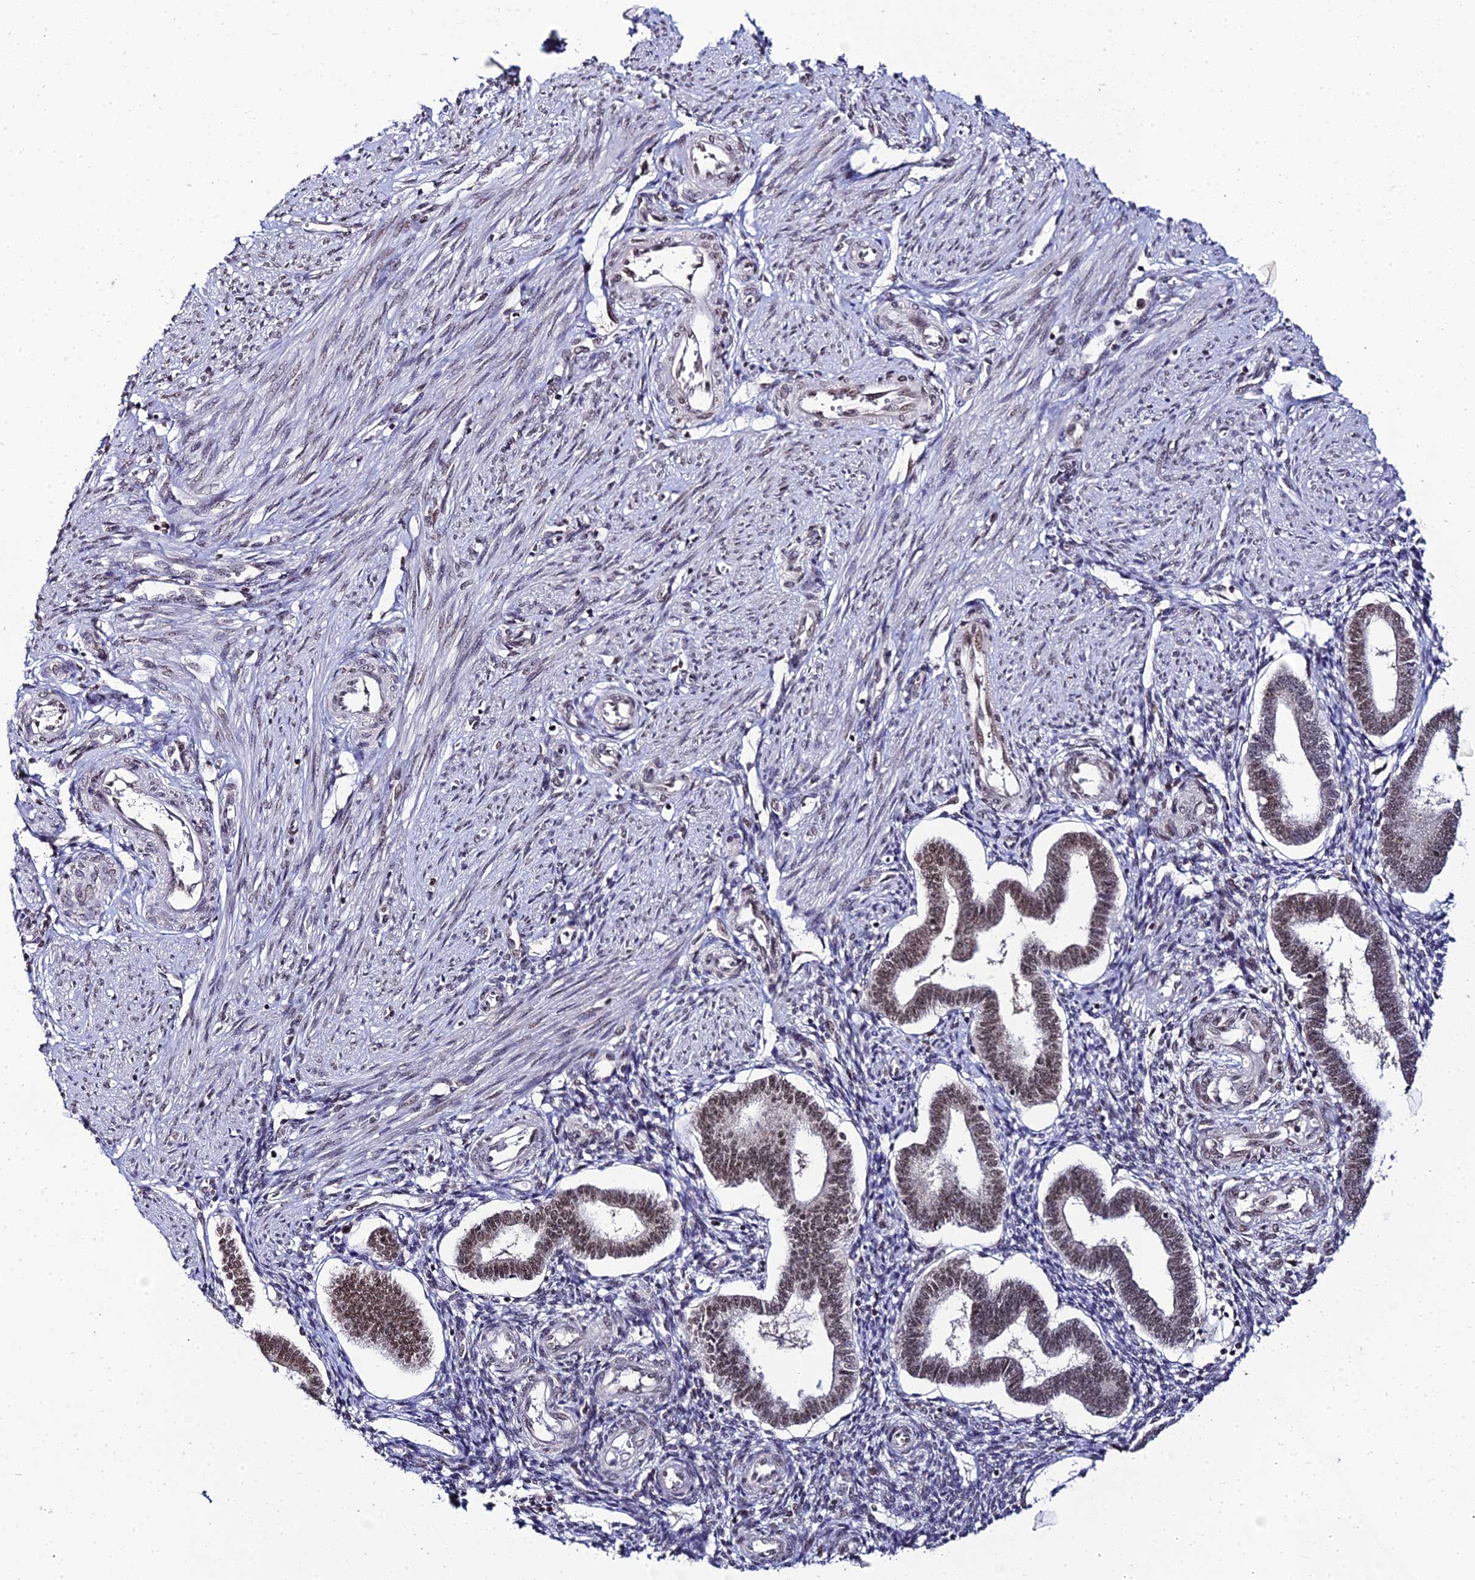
{"staining": {"intensity": "moderate", "quantity": "<25%", "location": "nuclear"}, "tissue": "endometrium", "cell_type": "Cells in endometrial stroma", "image_type": "normal", "snomed": [{"axis": "morphology", "description": "Normal tissue, NOS"}, {"axis": "topography", "description": "Endometrium"}], "caption": "This photomicrograph displays immunohistochemistry staining of unremarkable endometrium, with low moderate nuclear expression in approximately <25% of cells in endometrial stroma.", "gene": "EXOSC3", "patient": {"sex": "female", "age": 24}}